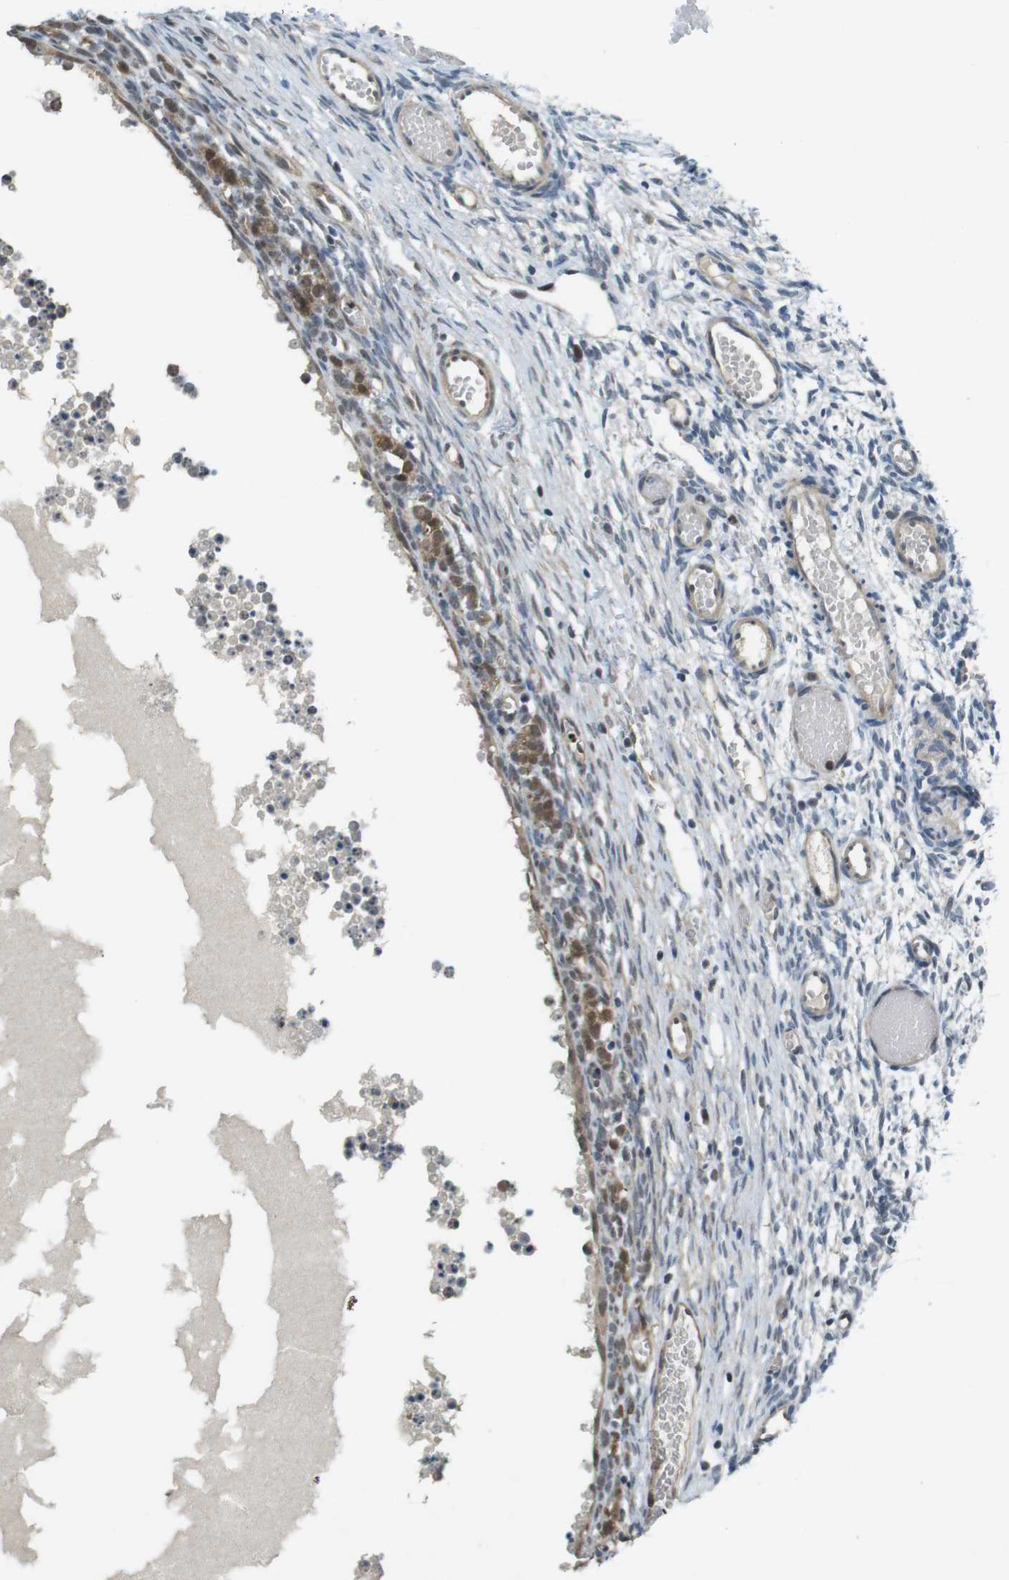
{"staining": {"intensity": "weak", "quantity": "<25%", "location": "nuclear"}, "tissue": "ovary", "cell_type": "Ovarian stroma cells", "image_type": "normal", "snomed": [{"axis": "morphology", "description": "Normal tissue, NOS"}, {"axis": "topography", "description": "Ovary"}], "caption": "Photomicrograph shows no significant protein positivity in ovarian stroma cells of normal ovary.", "gene": "MAPKAPK5", "patient": {"sex": "female", "age": 35}}